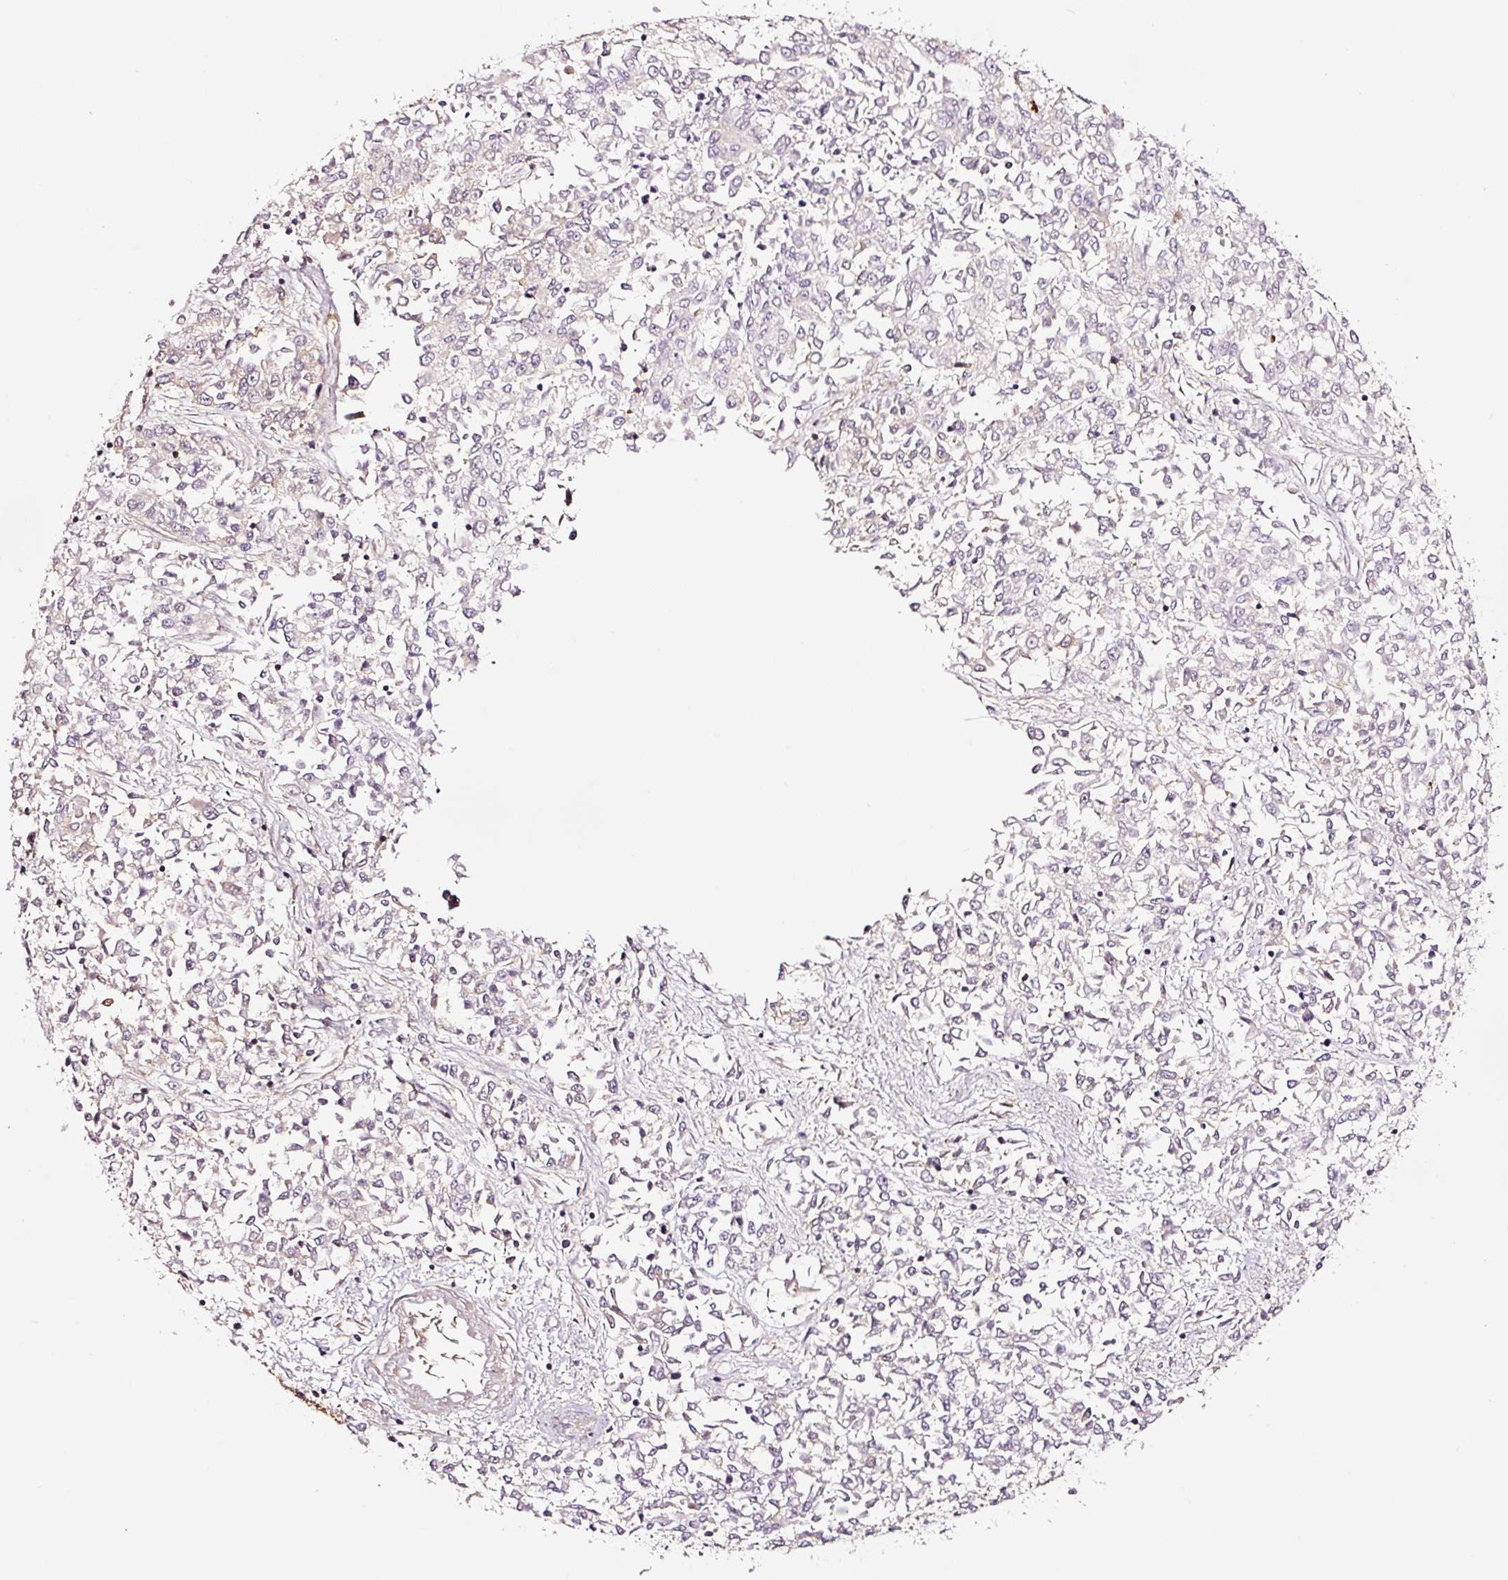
{"staining": {"intensity": "weak", "quantity": "25%-75%", "location": "cytoplasmic/membranous"}, "tissue": "endometrial cancer", "cell_type": "Tumor cells", "image_type": "cancer", "snomed": [{"axis": "morphology", "description": "Adenocarcinoma, NOS"}, {"axis": "topography", "description": "Endometrium"}], "caption": "High-magnification brightfield microscopy of adenocarcinoma (endometrial) stained with DAB (brown) and counterstained with hematoxylin (blue). tumor cells exhibit weak cytoplasmic/membranous staining is present in about25%-75% of cells.", "gene": "METAP1", "patient": {"sex": "female", "age": 50}}